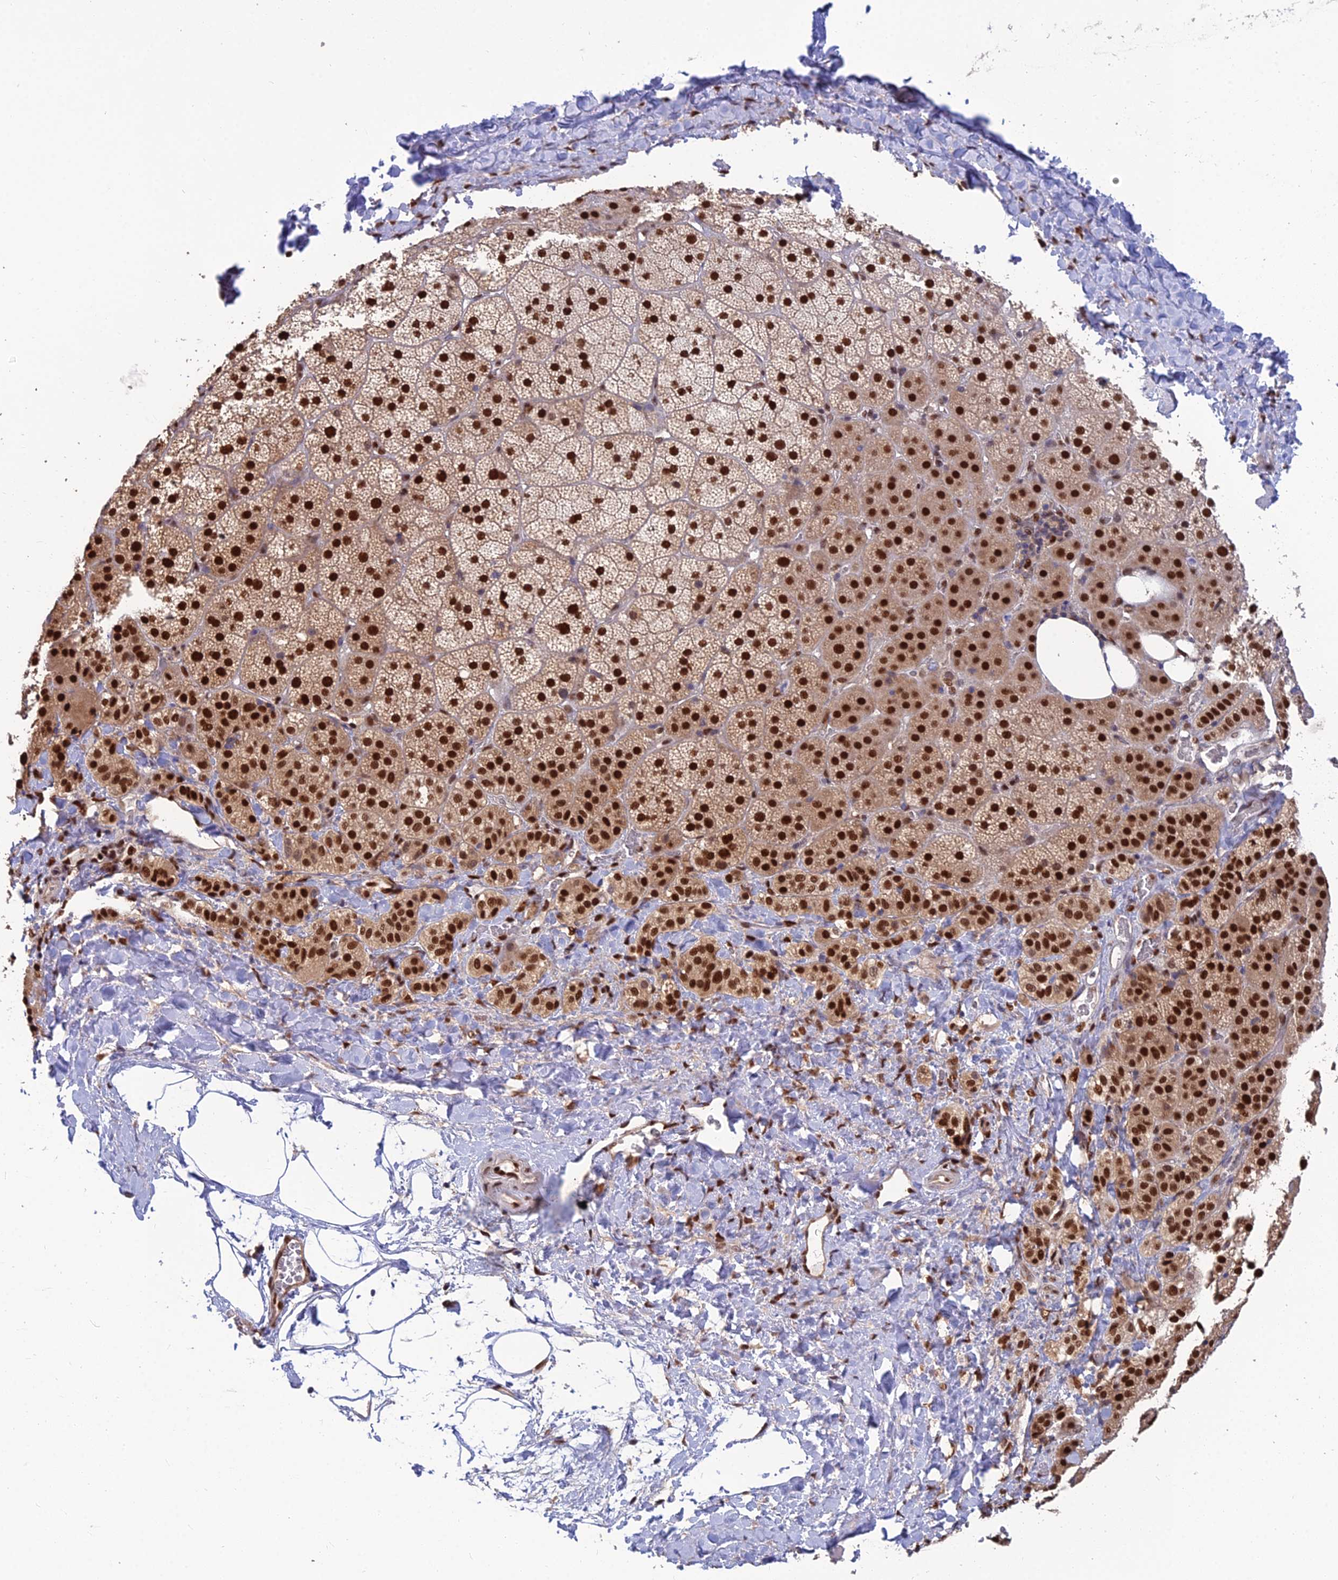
{"staining": {"intensity": "strong", "quantity": ">75%", "location": "nuclear"}, "tissue": "adrenal gland", "cell_type": "Glandular cells", "image_type": "normal", "snomed": [{"axis": "morphology", "description": "Normal tissue, NOS"}, {"axis": "topography", "description": "Adrenal gland"}], "caption": "High-power microscopy captured an immunohistochemistry image of benign adrenal gland, revealing strong nuclear positivity in about >75% of glandular cells. (Brightfield microscopy of DAB IHC at high magnification).", "gene": "DNPEP", "patient": {"sex": "male", "age": 57}}